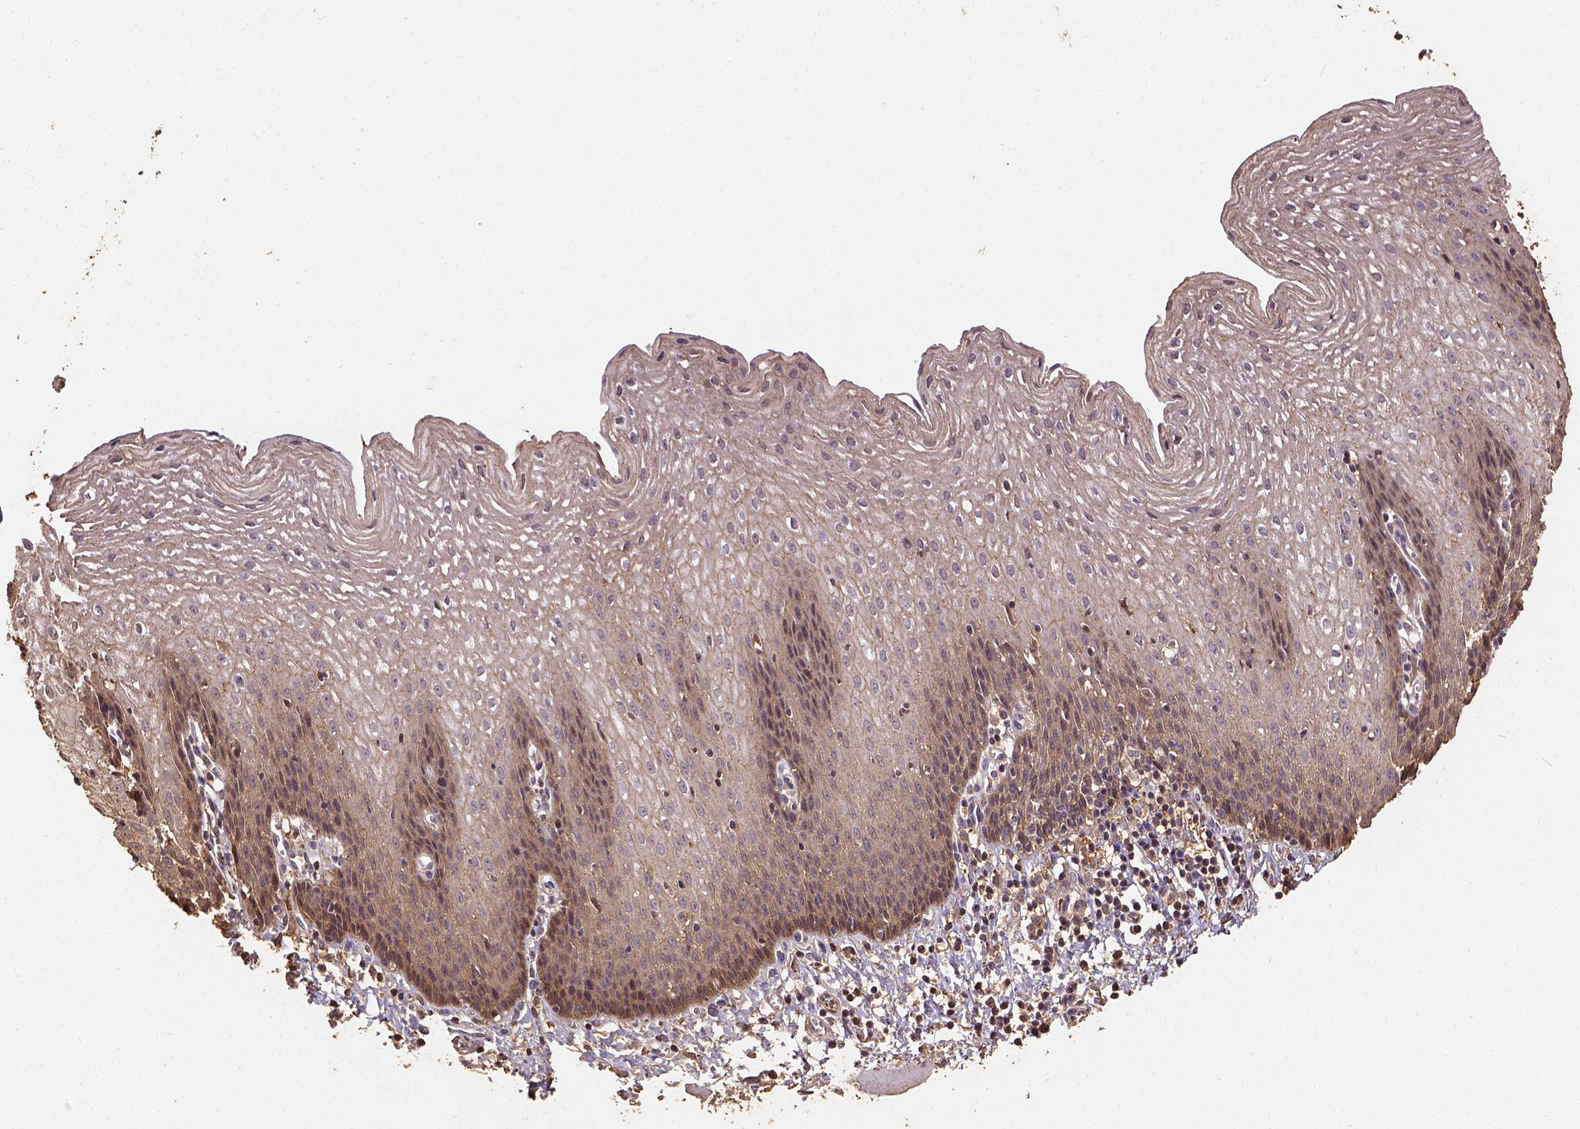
{"staining": {"intensity": "weak", "quantity": ">75%", "location": "cytoplasmic/membranous,nuclear"}, "tissue": "esophagus", "cell_type": "Squamous epithelial cells", "image_type": "normal", "snomed": [{"axis": "morphology", "description": "Normal tissue, NOS"}, {"axis": "topography", "description": "Esophagus"}], "caption": "This is a photomicrograph of immunohistochemistry (IHC) staining of benign esophagus, which shows weak positivity in the cytoplasmic/membranous,nuclear of squamous epithelial cells.", "gene": "ATP1B3", "patient": {"sex": "female", "age": 64}}